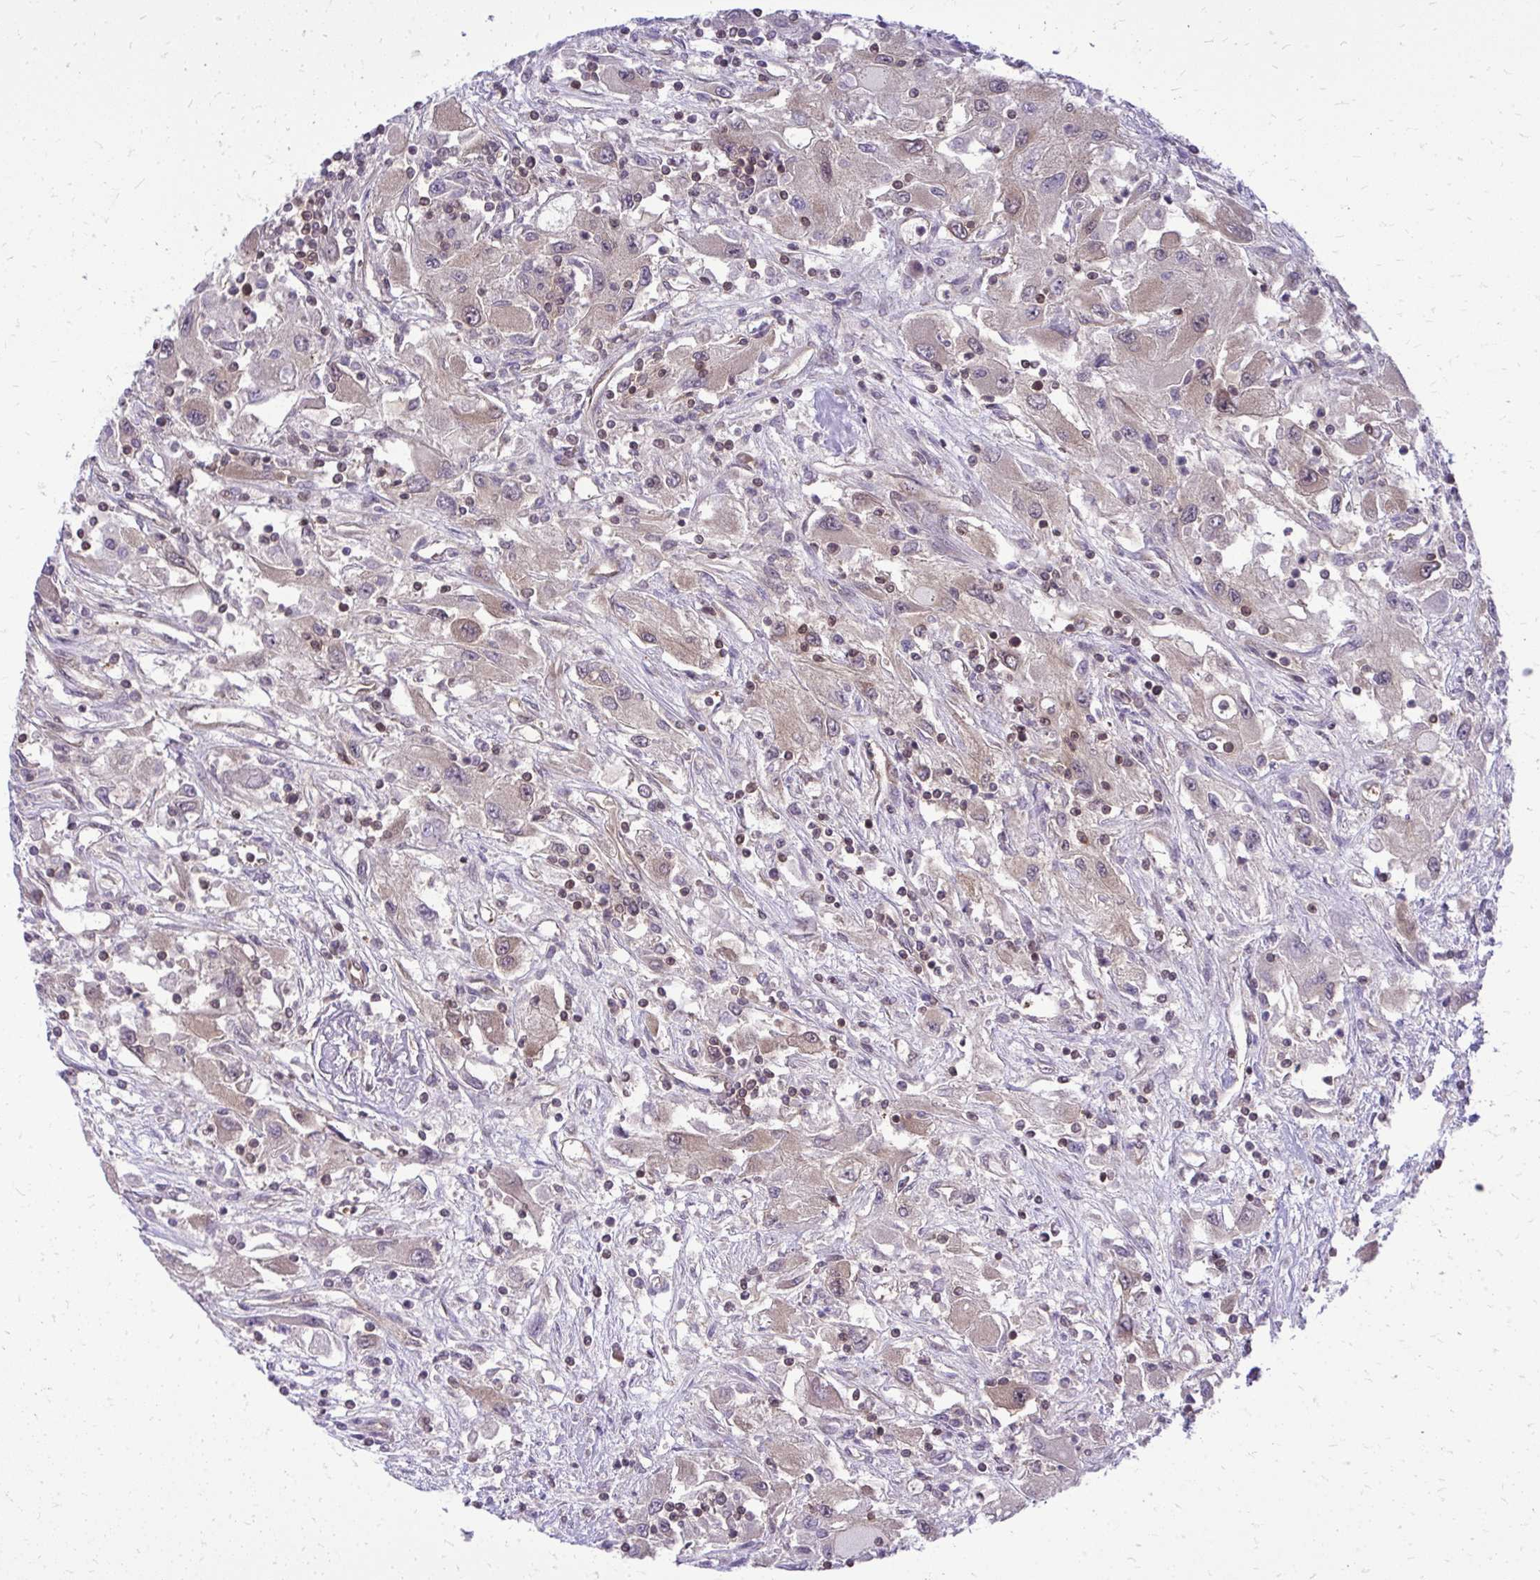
{"staining": {"intensity": "weak", "quantity": ">75%", "location": "cytoplasmic/membranous"}, "tissue": "renal cancer", "cell_type": "Tumor cells", "image_type": "cancer", "snomed": [{"axis": "morphology", "description": "Adenocarcinoma, NOS"}, {"axis": "topography", "description": "Kidney"}], "caption": "Tumor cells demonstrate low levels of weak cytoplasmic/membranous positivity in approximately >75% of cells in human renal cancer. (IHC, brightfield microscopy, high magnification).", "gene": "PPP5C", "patient": {"sex": "female", "age": 67}}